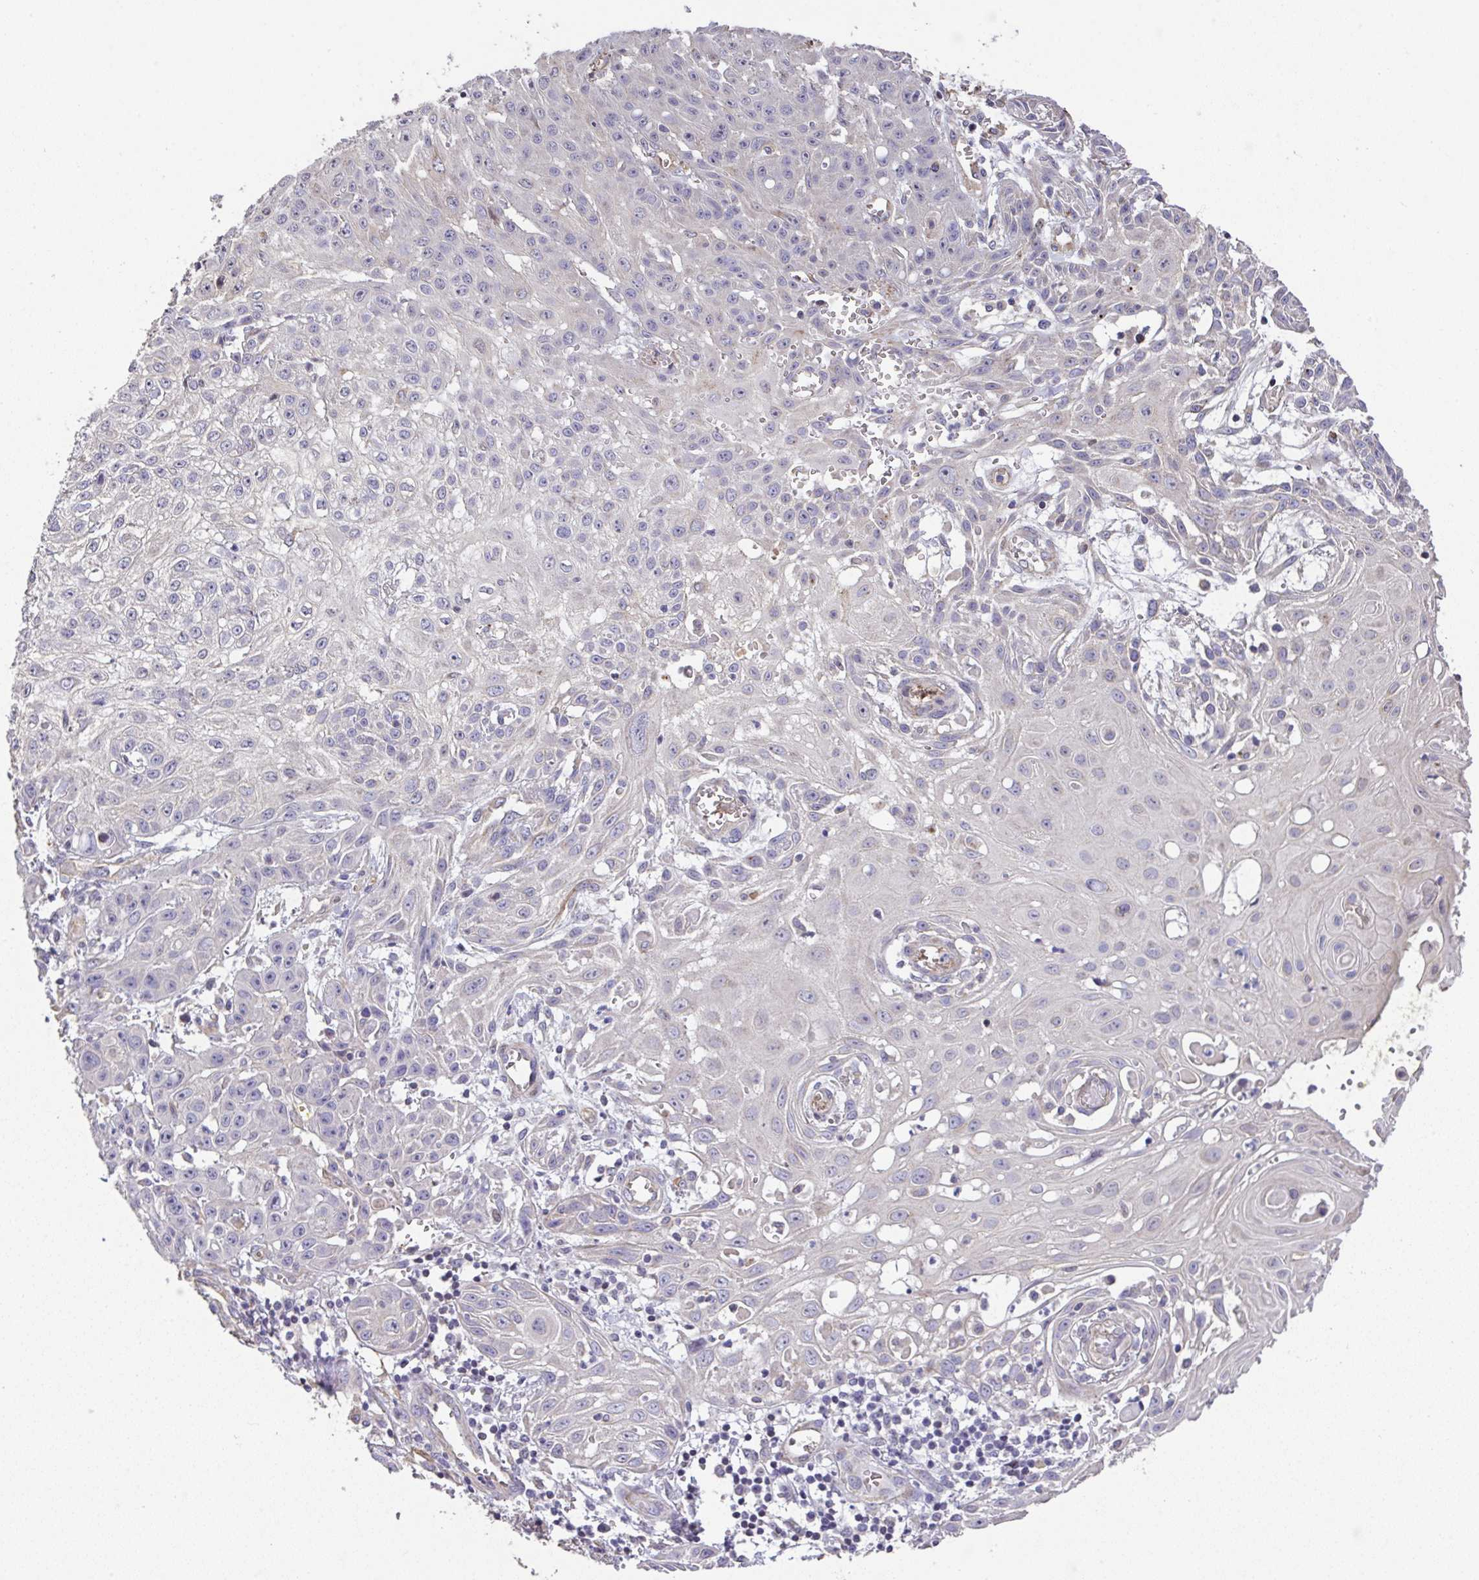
{"staining": {"intensity": "negative", "quantity": "none", "location": "none"}, "tissue": "skin cancer", "cell_type": "Tumor cells", "image_type": "cancer", "snomed": [{"axis": "morphology", "description": "Squamous cell carcinoma, NOS"}, {"axis": "topography", "description": "Skin"}, {"axis": "topography", "description": "Vulva"}], "caption": "A micrograph of skin cancer (squamous cell carcinoma) stained for a protein reveals no brown staining in tumor cells.", "gene": "RUNDC3B", "patient": {"sex": "female", "age": 71}}